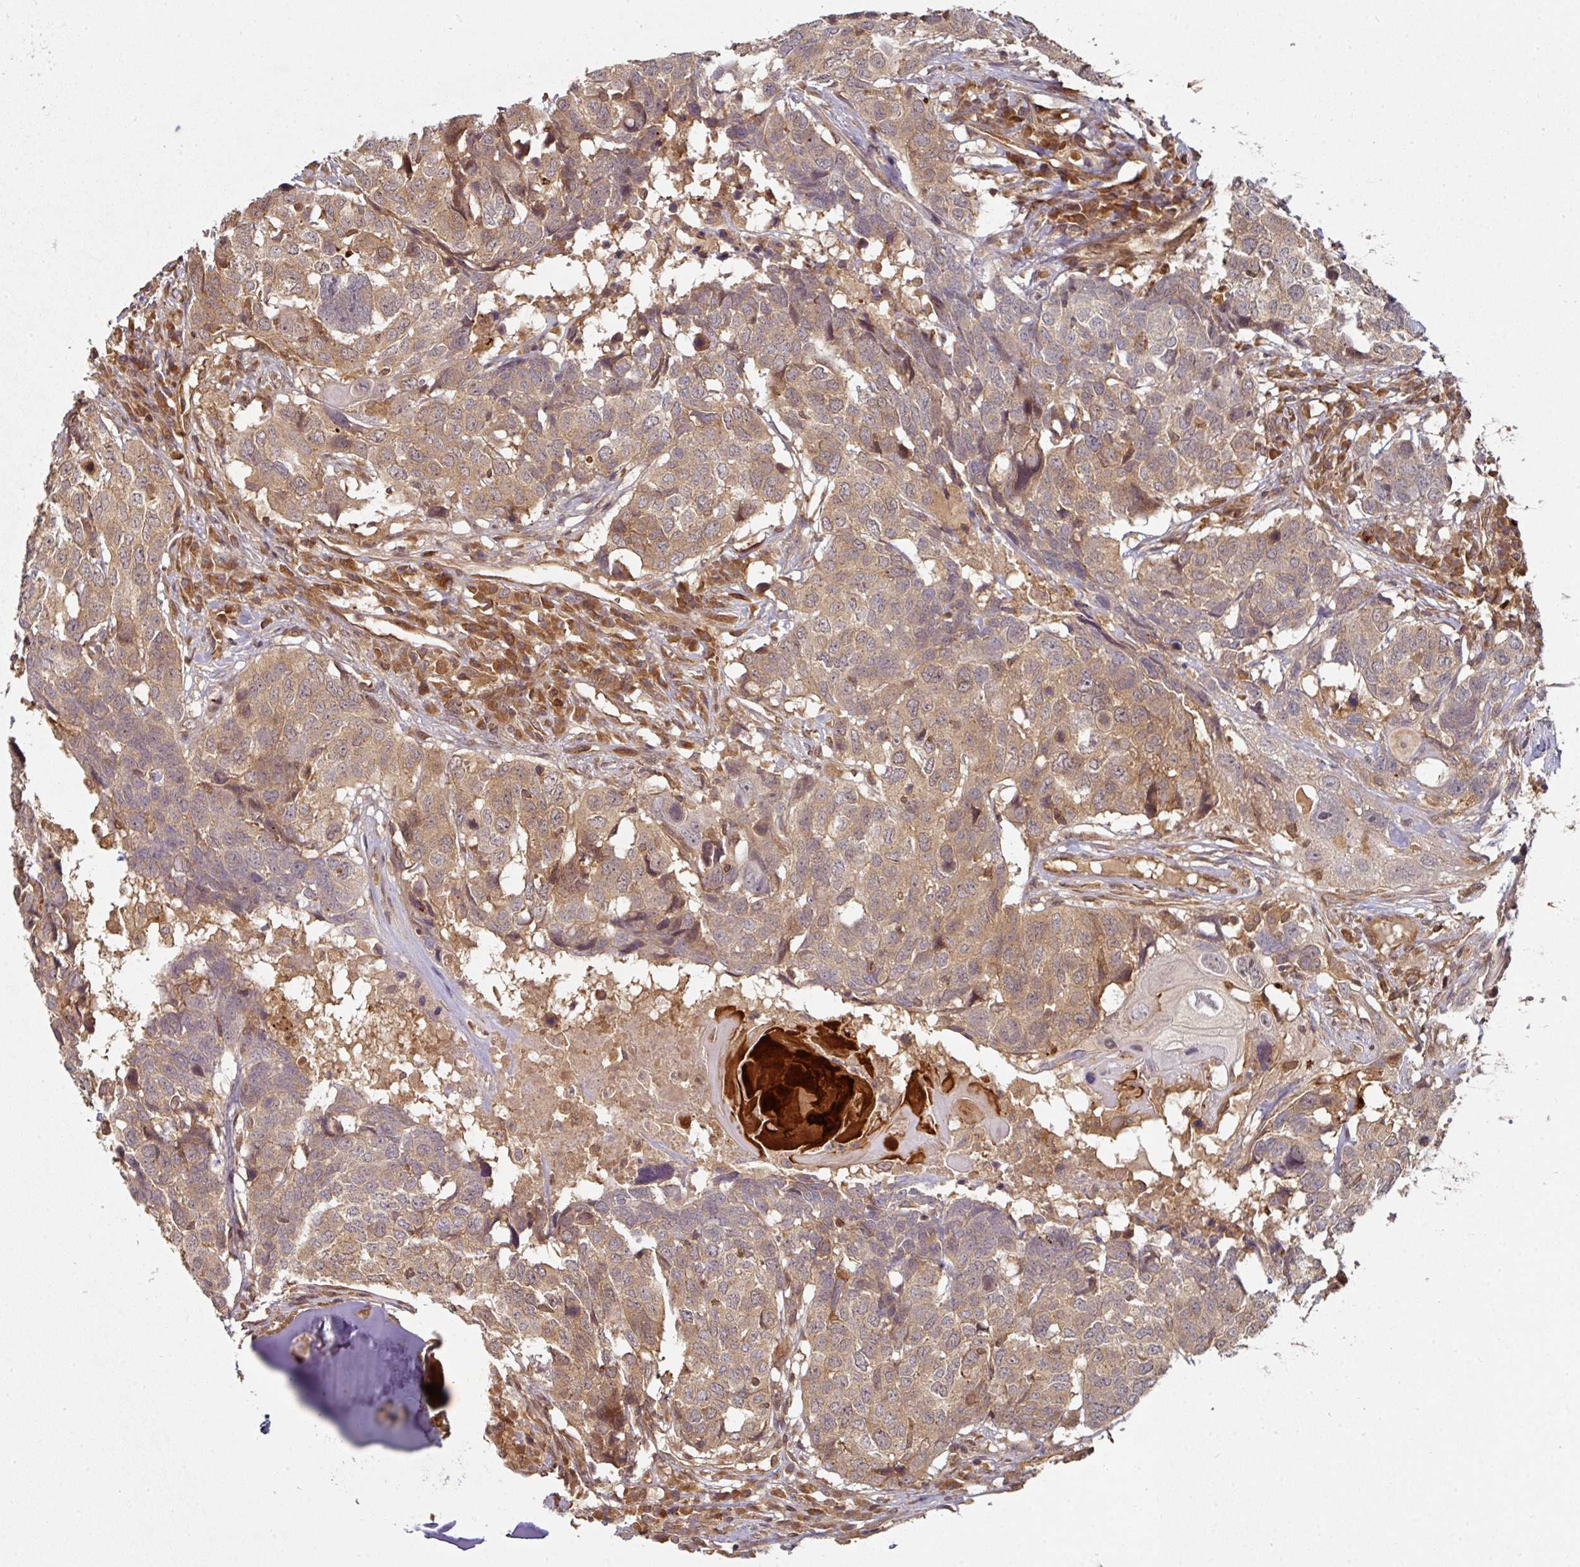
{"staining": {"intensity": "moderate", "quantity": ">75%", "location": "cytoplasmic/membranous"}, "tissue": "head and neck cancer", "cell_type": "Tumor cells", "image_type": "cancer", "snomed": [{"axis": "morphology", "description": "Squamous cell carcinoma, NOS"}, {"axis": "topography", "description": "Head-Neck"}], "caption": "This is a histology image of immunohistochemistry (IHC) staining of head and neck squamous cell carcinoma, which shows moderate staining in the cytoplasmic/membranous of tumor cells.", "gene": "EIF4EBP2", "patient": {"sex": "male", "age": 66}}